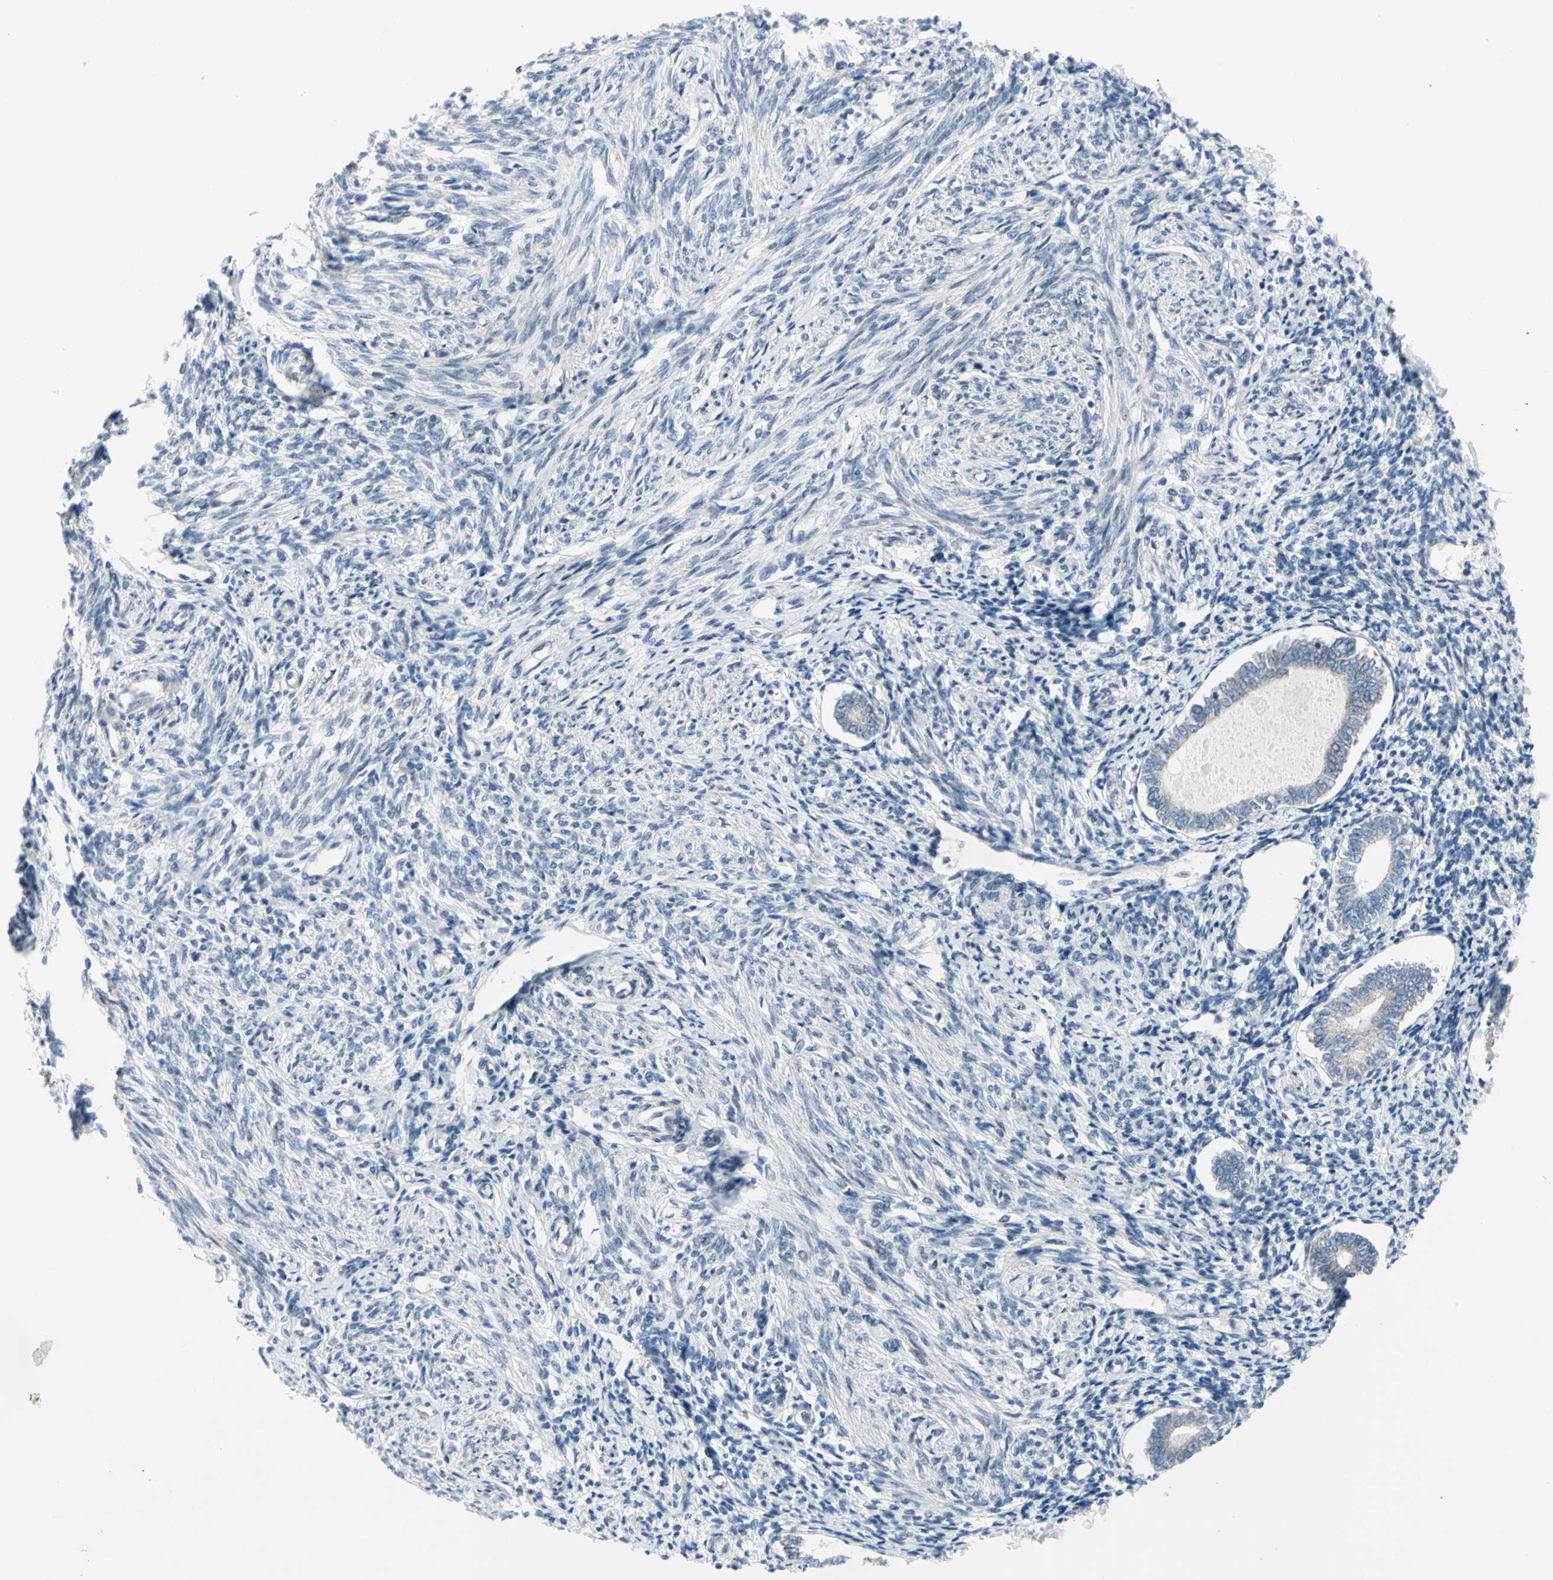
{"staining": {"intensity": "weak", "quantity": "<25%", "location": "cytoplasmic/membranous"}, "tissue": "endometrium", "cell_type": "Cells in endometrial stroma", "image_type": "normal", "snomed": [{"axis": "morphology", "description": "Normal tissue, NOS"}, {"axis": "topography", "description": "Endometrium"}], "caption": "A high-resolution photomicrograph shows IHC staining of benign endometrium, which reveals no significant positivity in cells in endometrial stroma.", "gene": "GRAMD2B", "patient": {"sex": "female", "age": 71}}